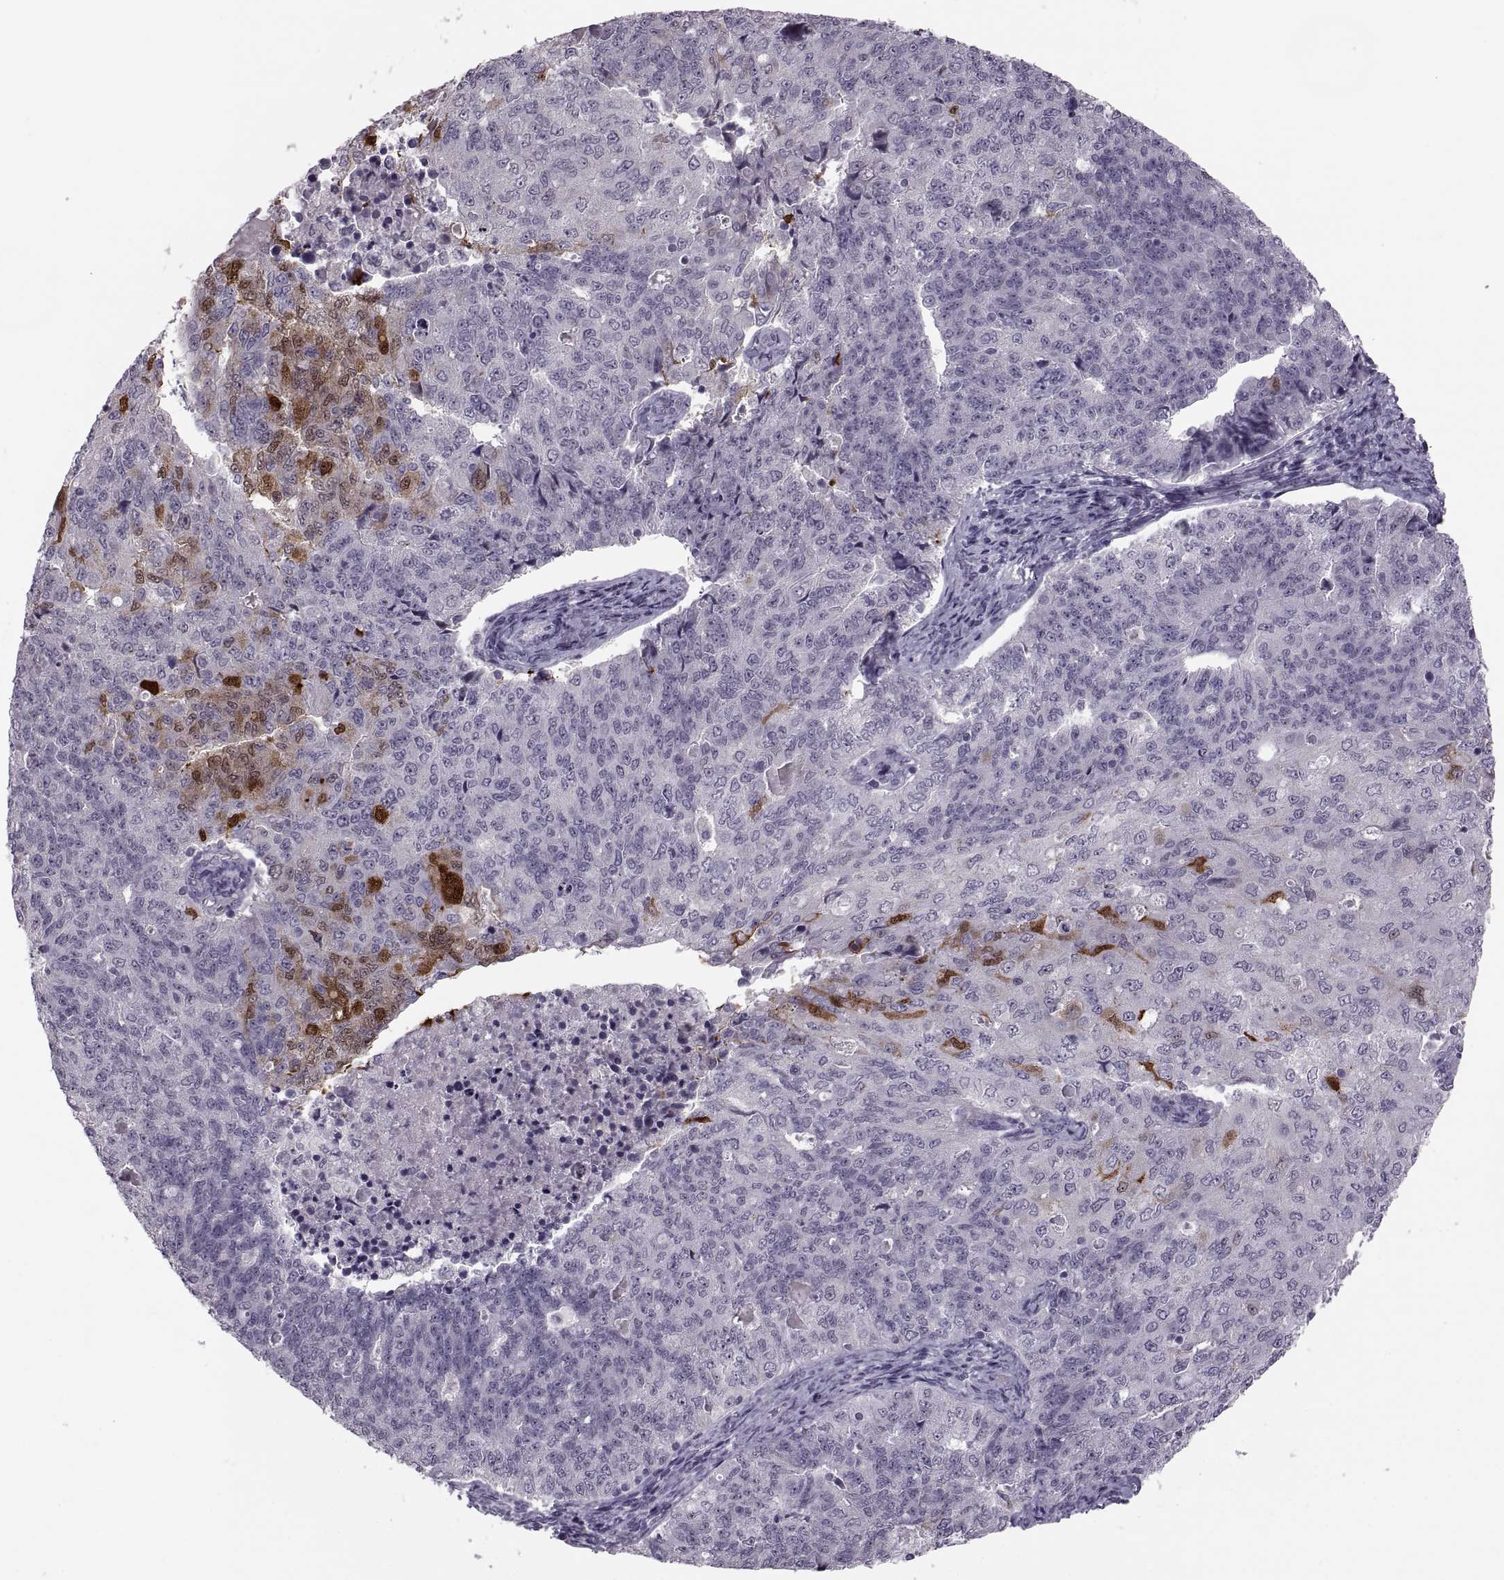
{"staining": {"intensity": "negative", "quantity": "none", "location": "none"}, "tissue": "endometrial cancer", "cell_type": "Tumor cells", "image_type": "cancer", "snomed": [{"axis": "morphology", "description": "Adenocarcinoma, NOS"}, {"axis": "topography", "description": "Endometrium"}], "caption": "This is a histopathology image of immunohistochemistry staining of adenocarcinoma (endometrial), which shows no positivity in tumor cells.", "gene": "PAGE5", "patient": {"sex": "female", "age": 43}}